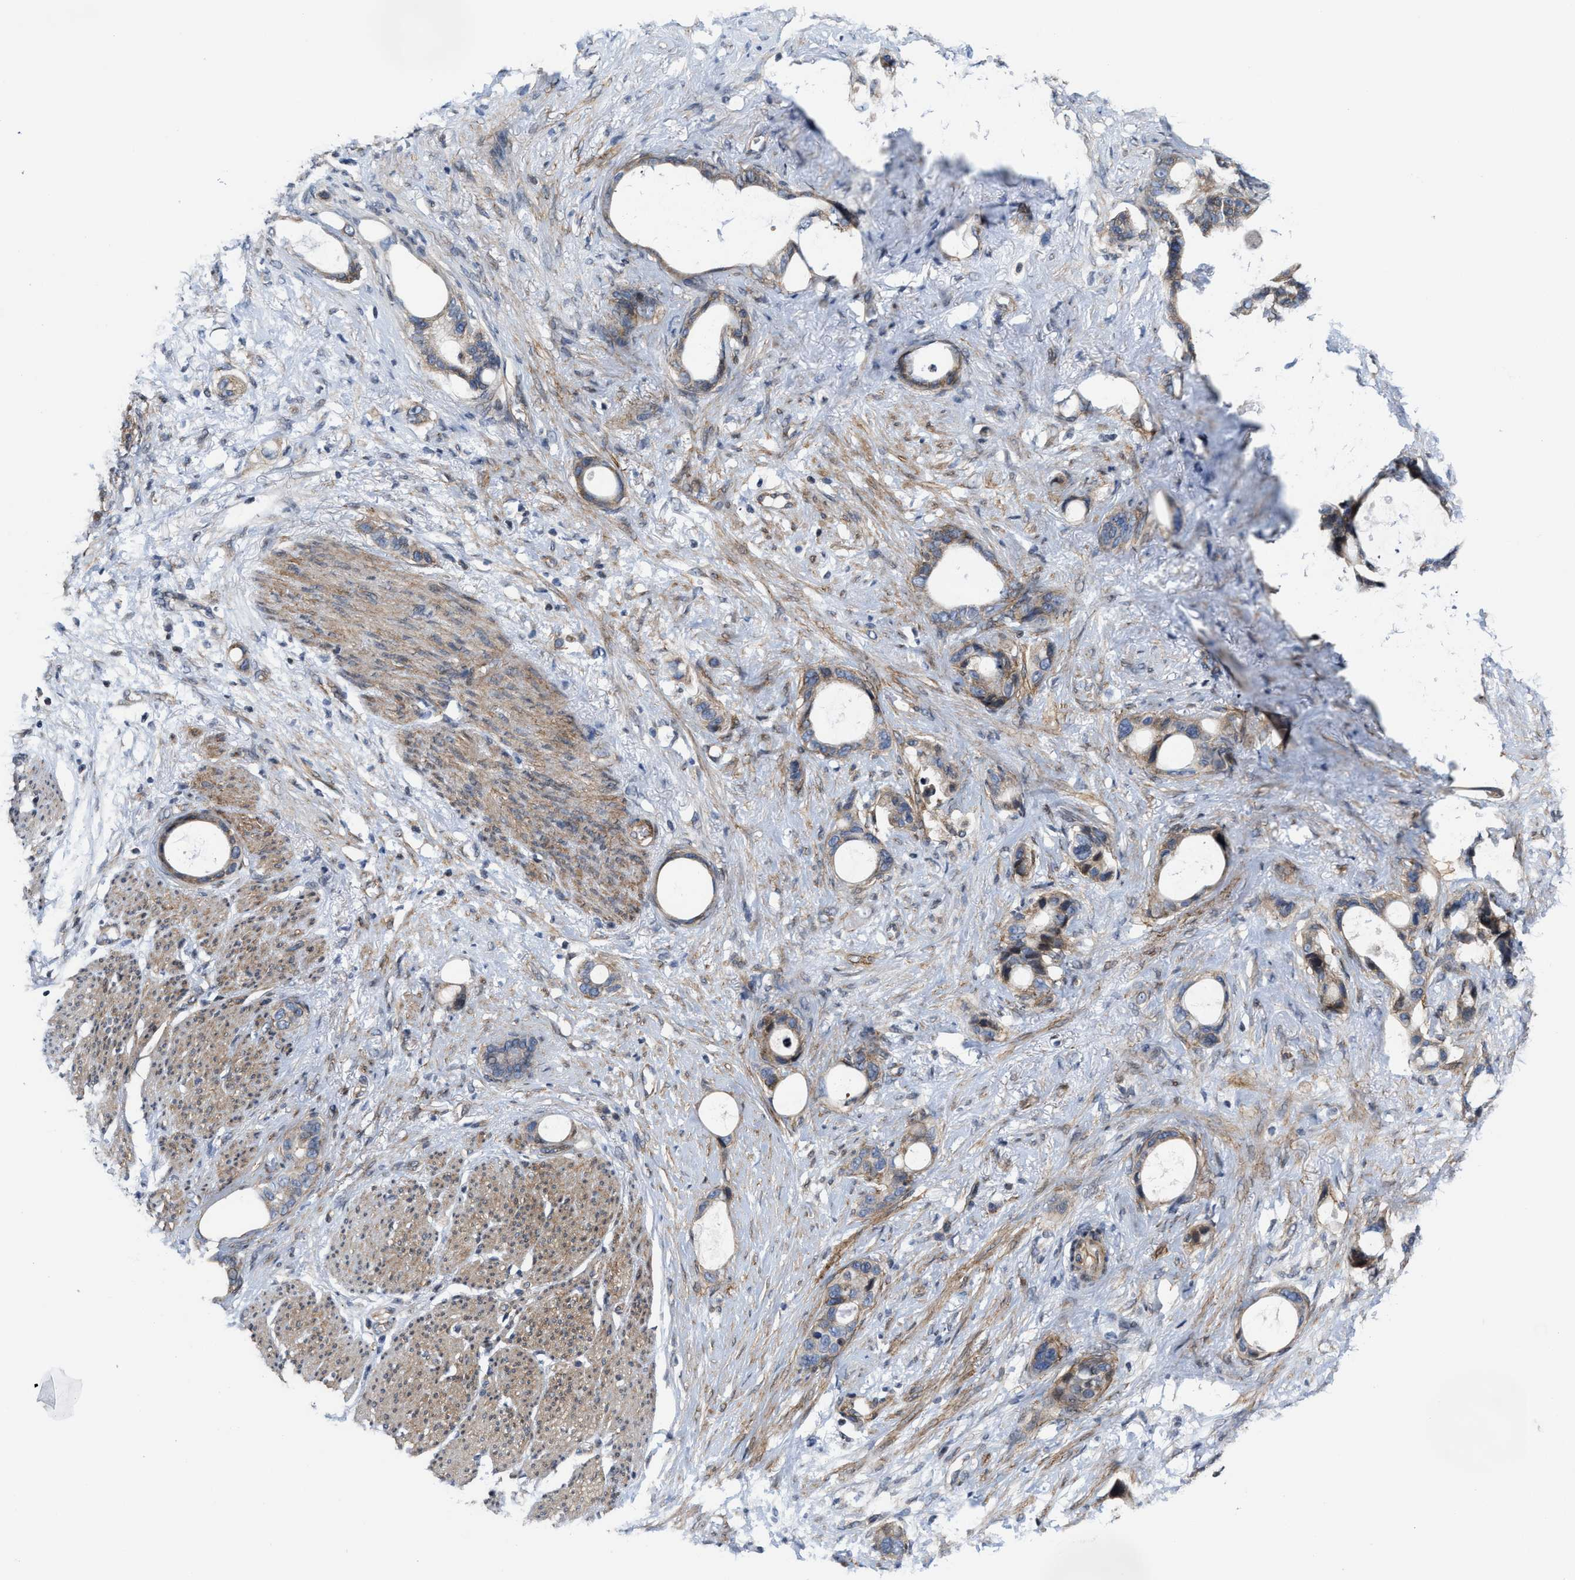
{"staining": {"intensity": "weak", "quantity": "<25%", "location": "cytoplasmic/membranous"}, "tissue": "stomach cancer", "cell_type": "Tumor cells", "image_type": "cancer", "snomed": [{"axis": "morphology", "description": "Adenocarcinoma, NOS"}, {"axis": "topography", "description": "Stomach"}], "caption": "Protein analysis of stomach cancer demonstrates no significant expression in tumor cells. (Stains: DAB IHC with hematoxylin counter stain, Microscopy: brightfield microscopy at high magnification).", "gene": "TGFB1I1", "patient": {"sex": "female", "age": 75}}